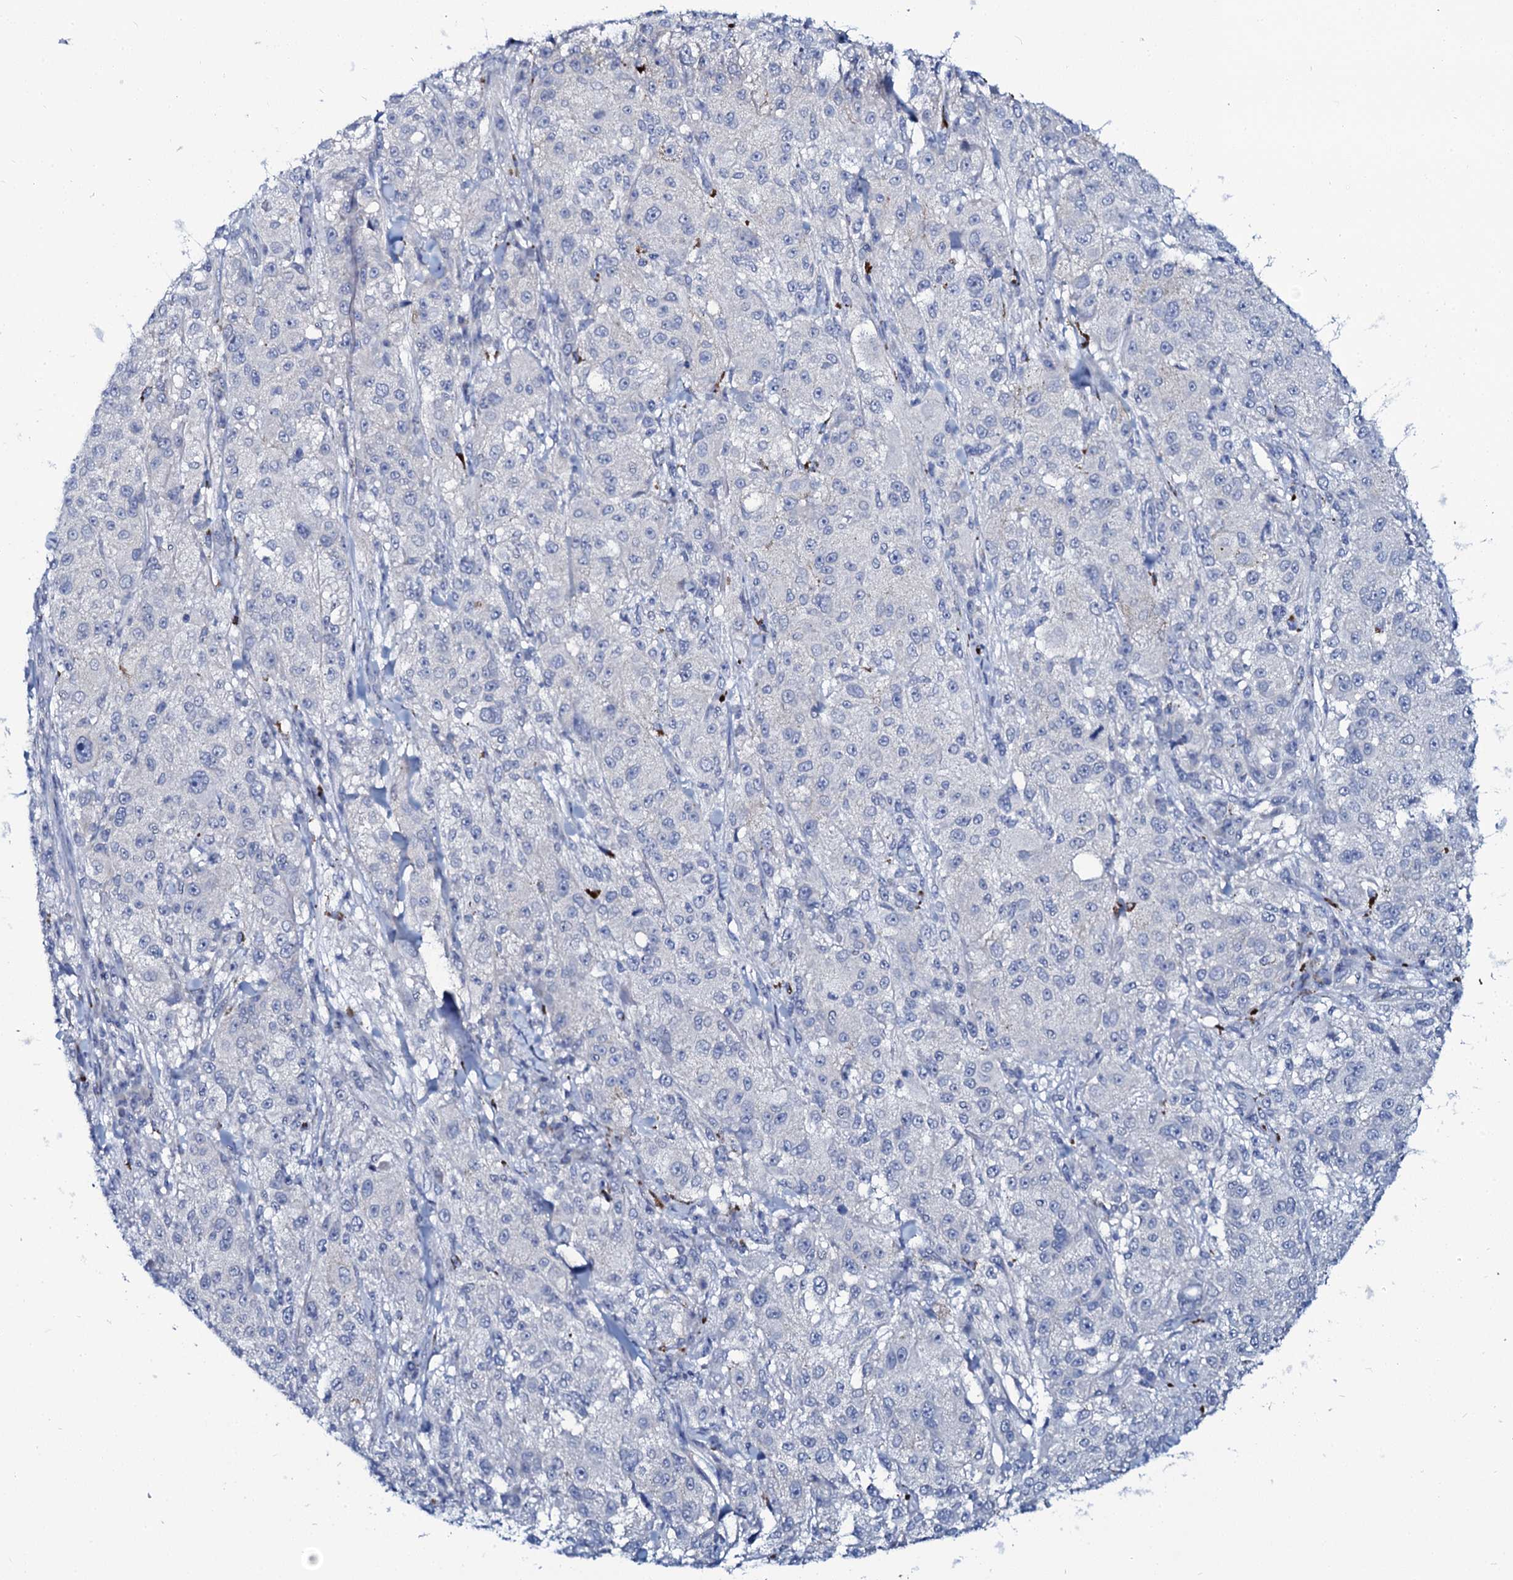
{"staining": {"intensity": "negative", "quantity": "none", "location": "none"}, "tissue": "melanoma", "cell_type": "Tumor cells", "image_type": "cancer", "snomed": [{"axis": "morphology", "description": "Necrosis, NOS"}, {"axis": "morphology", "description": "Malignant melanoma, NOS"}, {"axis": "topography", "description": "Skin"}], "caption": "There is no significant staining in tumor cells of melanoma.", "gene": "C10orf88", "patient": {"sex": "female", "age": 87}}